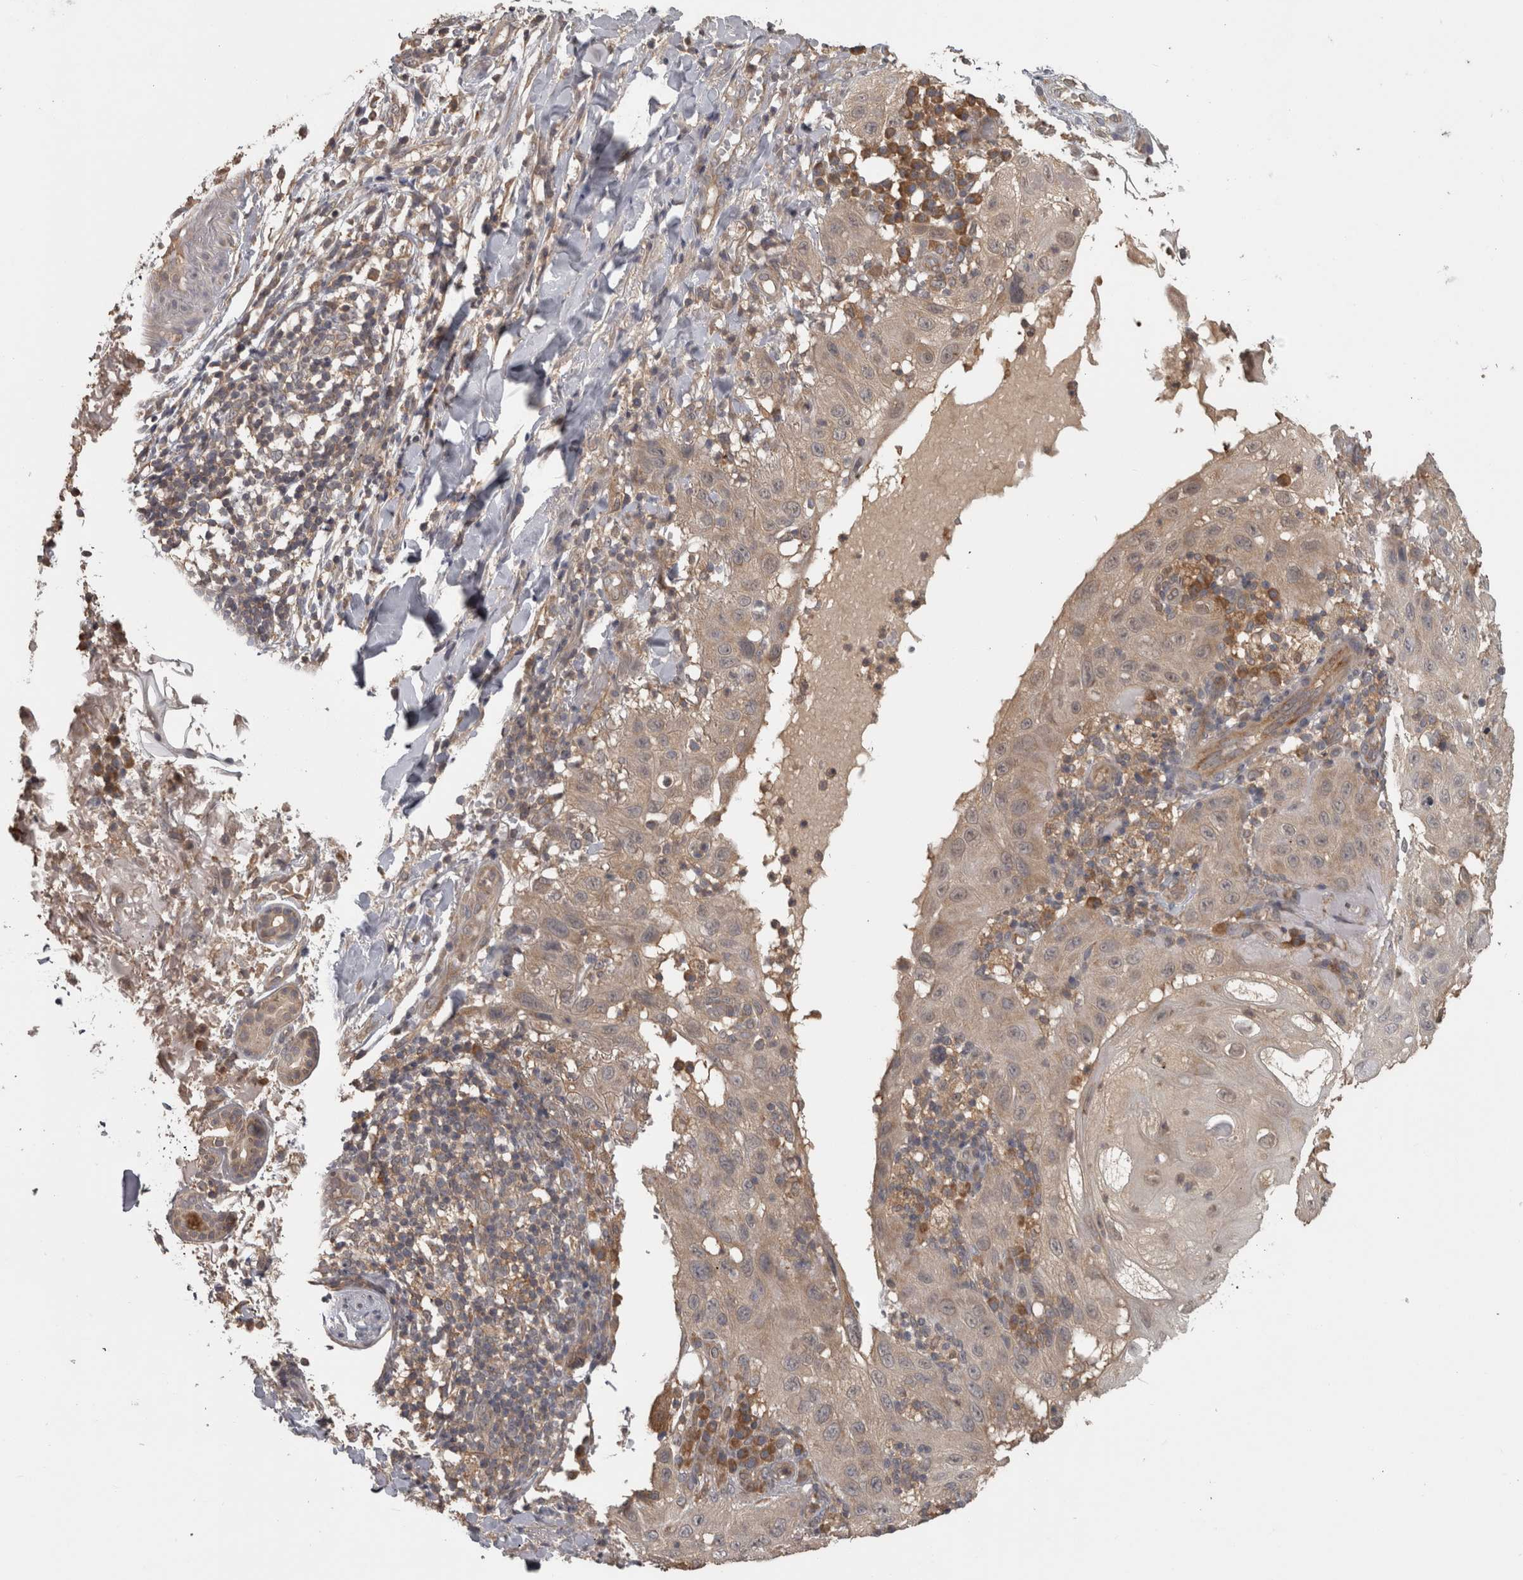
{"staining": {"intensity": "weak", "quantity": ">75%", "location": "cytoplasmic/membranous"}, "tissue": "skin cancer", "cell_type": "Tumor cells", "image_type": "cancer", "snomed": [{"axis": "morphology", "description": "Normal tissue, NOS"}, {"axis": "morphology", "description": "Squamous cell carcinoma, NOS"}, {"axis": "topography", "description": "Skin"}], "caption": "Squamous cell carcinoma (skin) tissue demonstrates weak cytoplasmic/membranous expression in about >75% of tumor cells", "gene": "MICU3", "patient": {"sex": "female", "age": 96}}